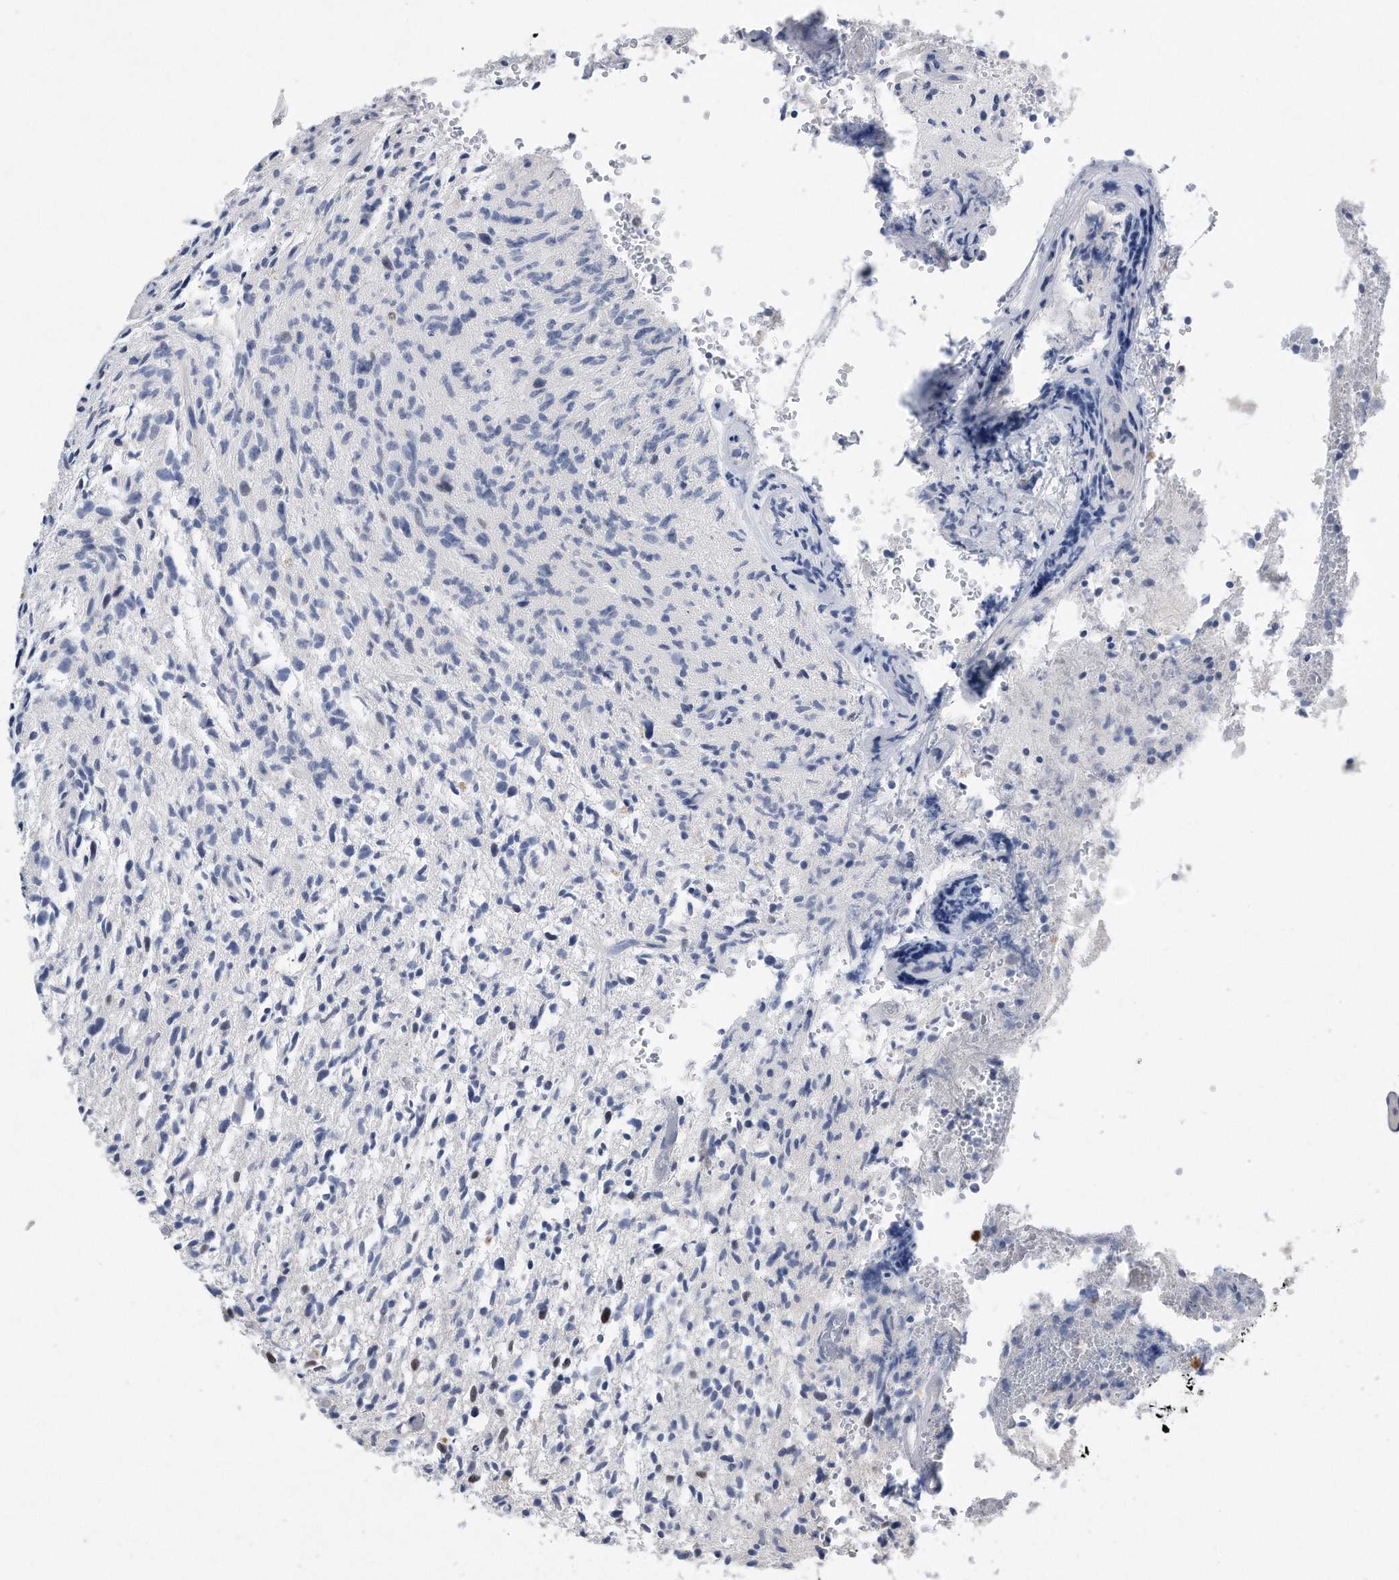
{"staining": {"intensity": "negative", "quantity": "none", "location": "none"}, "tissue": "glioma", "cell_type": "Tumor cells", "image_type": "cancer", "snomed": [{"axis": "morphology", "description": "Glioma, malignant, High grade"}, {"axis": "topography", "description": "Brain"}], "caption": "Immunohistochemistry of glioma displays no positivity in tumor cells.", "gene": "PCNA", "patient": {"sex": "female", "age": 57}}